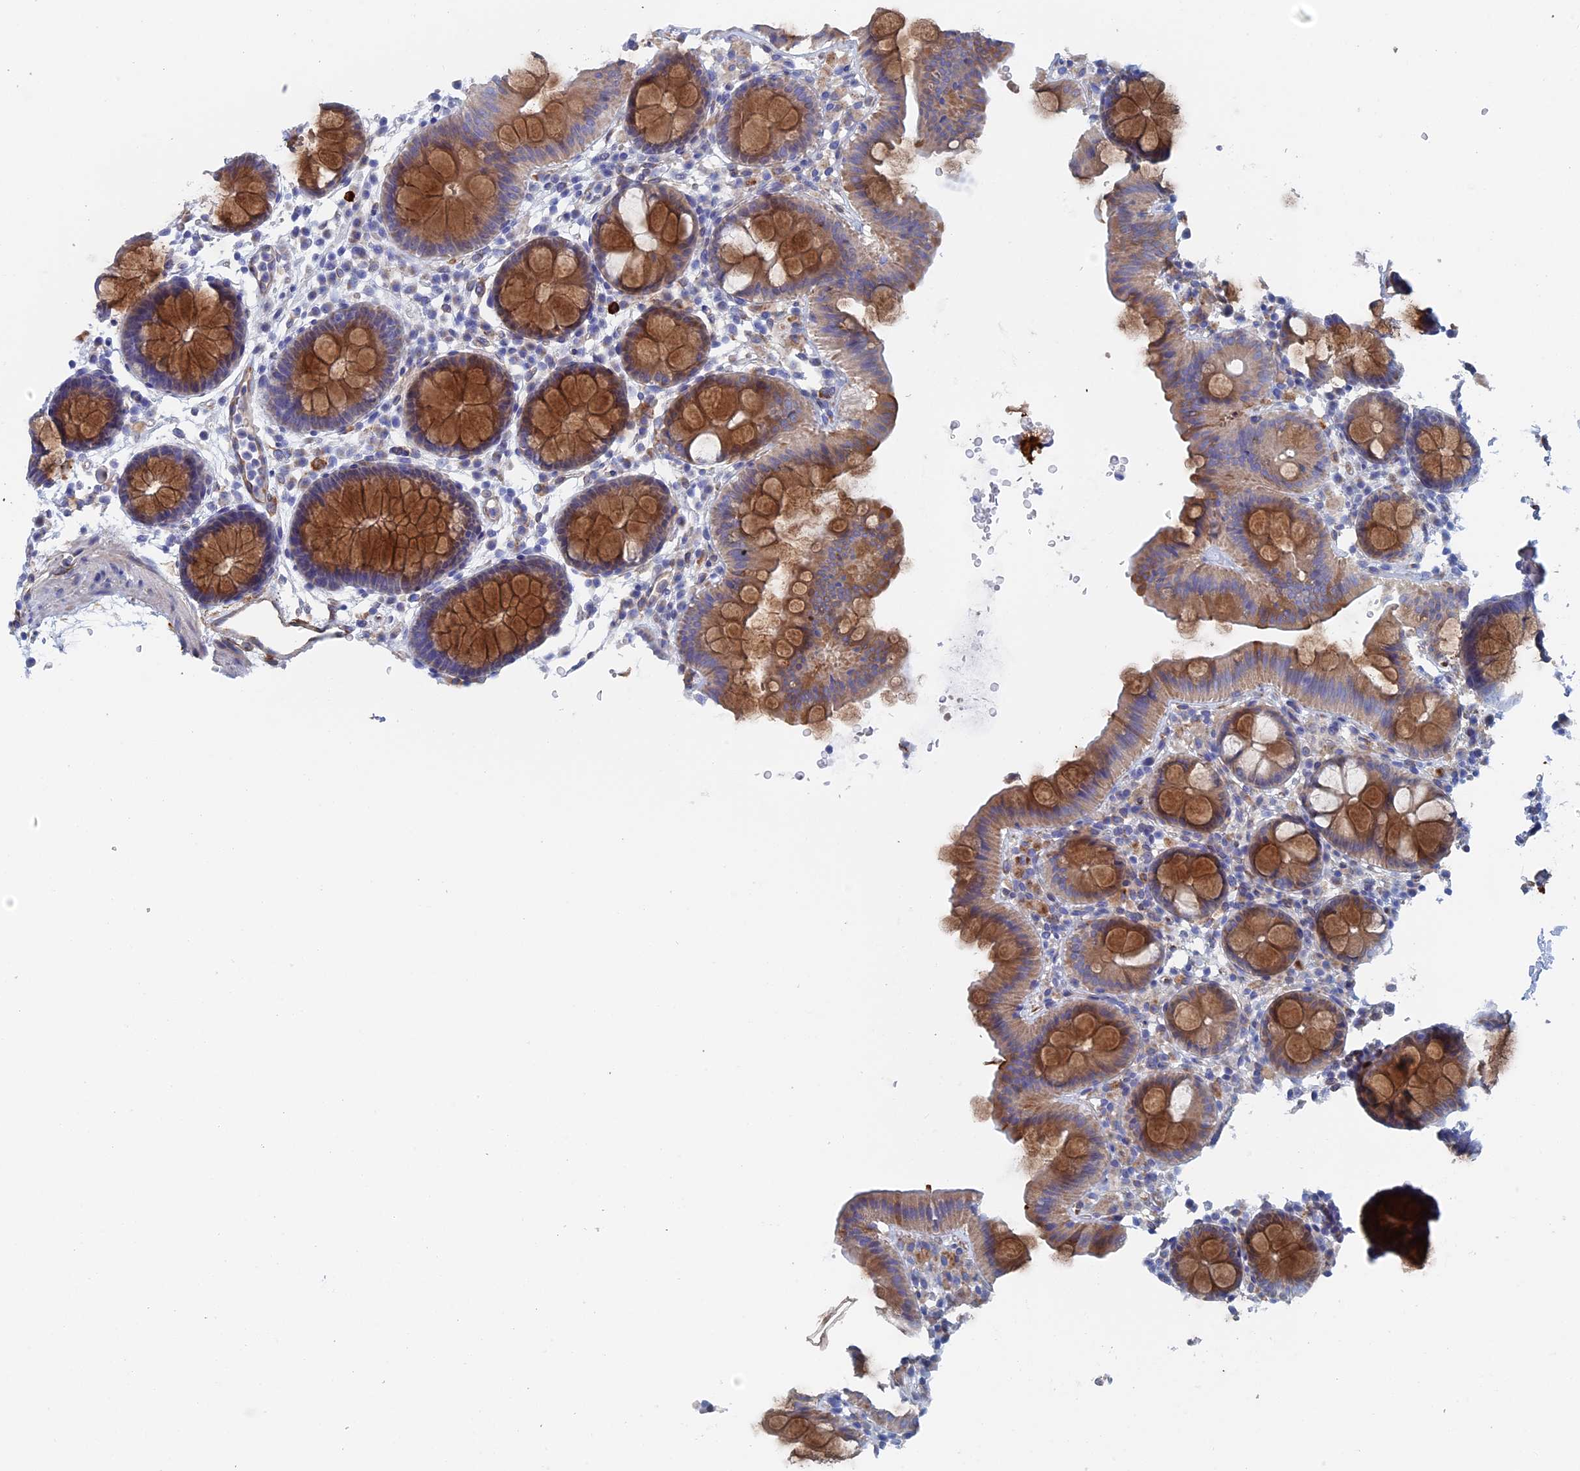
{"staining": {"intensity": "weak", "quantity": "25%-75%", "location": "cytoplasmic/membranous"}, "tissue": "colon", "cell_type": "Endothelial cells", "image_type": "normal", "snomed": [{"axis": "morphology", "description": "Normal tissue, NOS"}, {"axis": "topography", "description": "Colon"}], "caption": "Benign colon reveals weak cytoplasmic/membranous positivity in about 25%-75% of endothelial cells, visualized by immunohistochemistry. Nuclei are stained in blue.", "gene": "COG7", "patient": {"sex": "male", "age": 75}}